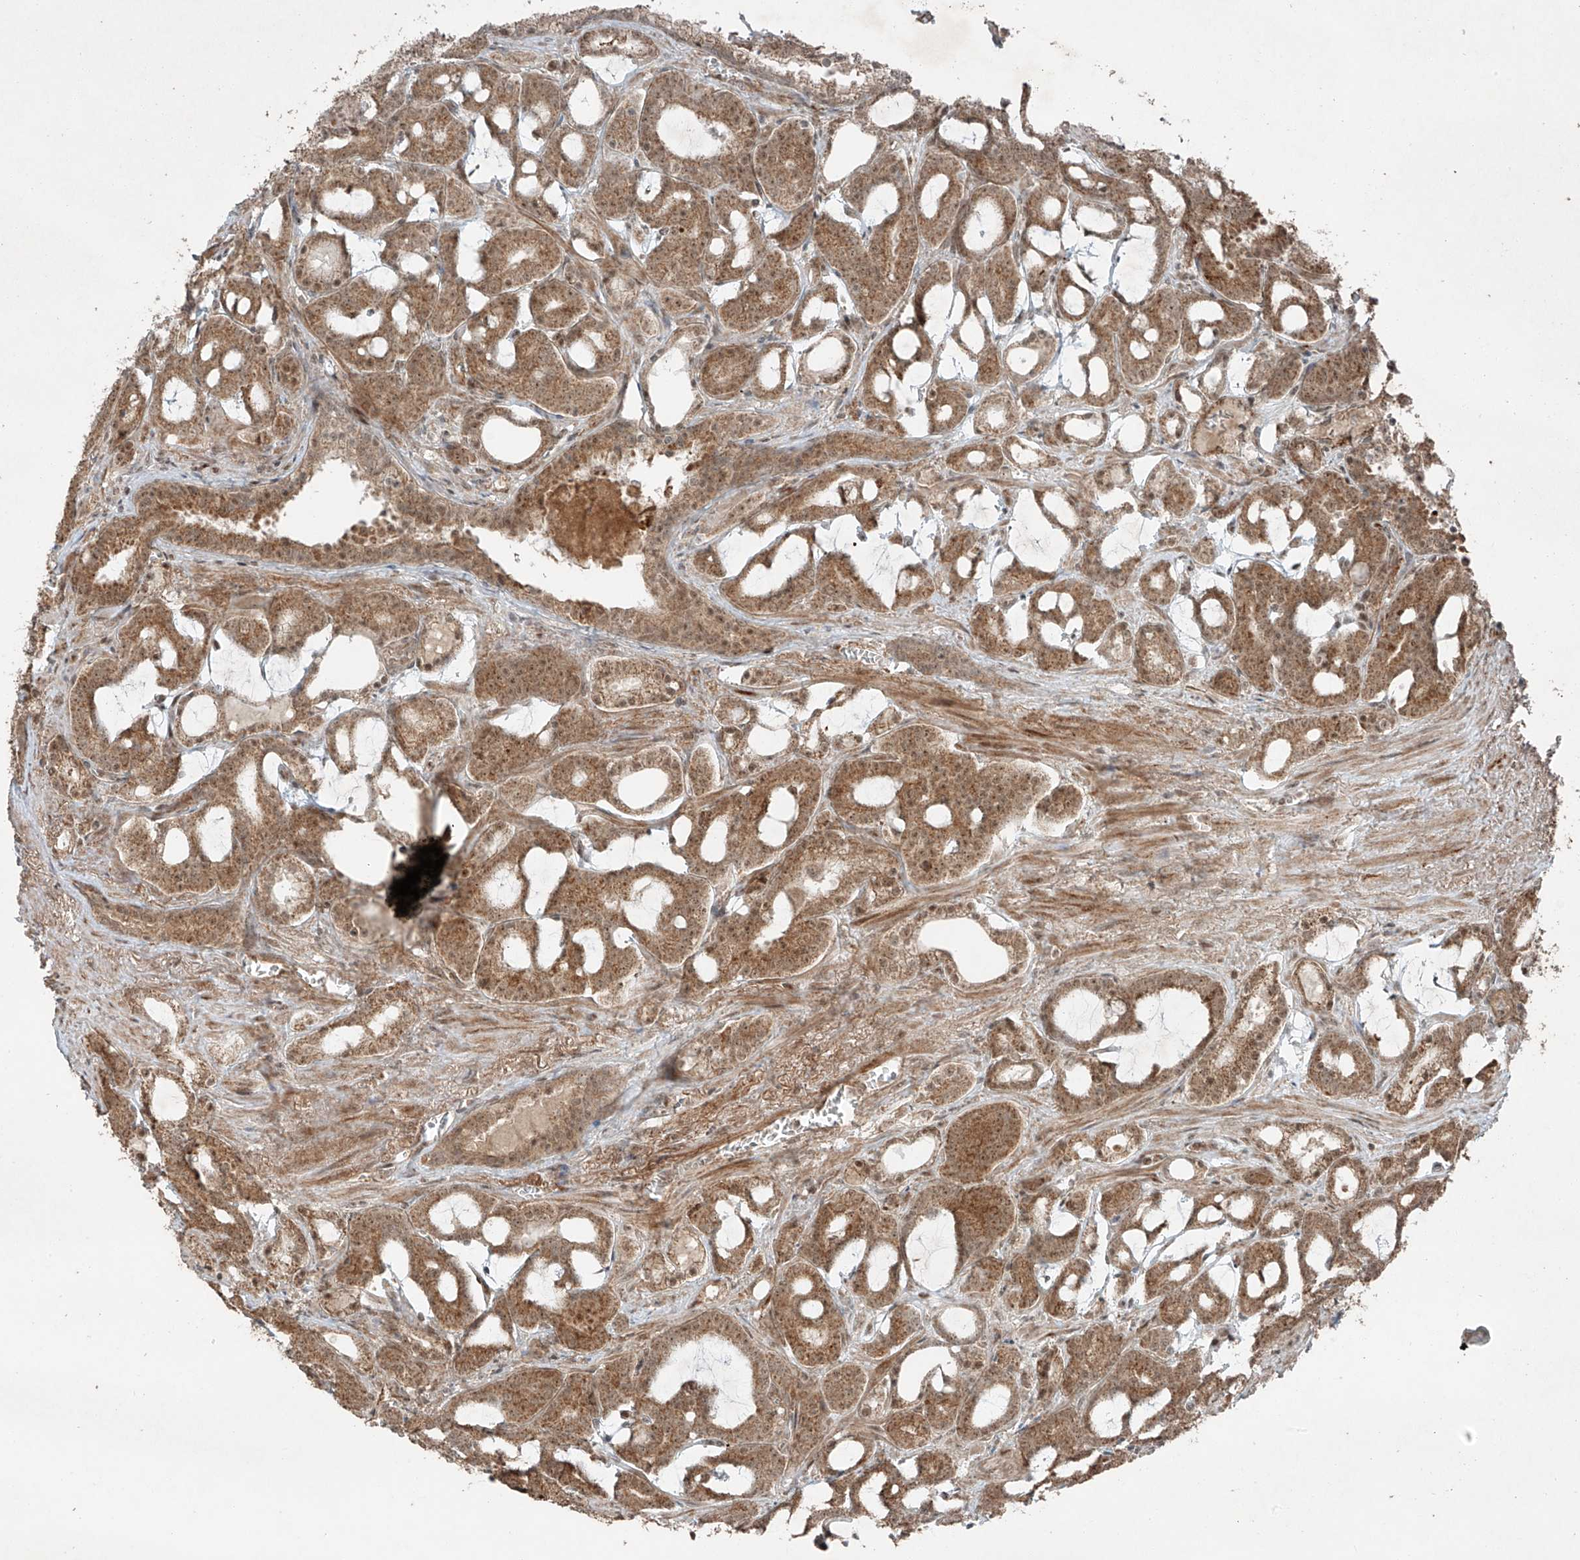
{"staining": {"intensity": "moderate", "quantity": ">75%", "location": "cytoplasmic/membranous"}, "tissue": "prostate cancer", "cell_type": "Tumor cells", "image_type": "cancer", "snomed": [{"axis": "morphology", "description": "Adenocarcinoma, High grade"}, {"axis": "topography", "description": "Prostate and seminal vesicle, NOS"}], "caption": "About >75% of tumor cells in human prostate cancer (adenocarcinoma (high-grade)) show moderate cytoplasmic/membranous protein expression as visualized by brown immunohistochemical staining.", "gene": "ZNF620", "patient": {"sex": "male", "age": 67}}